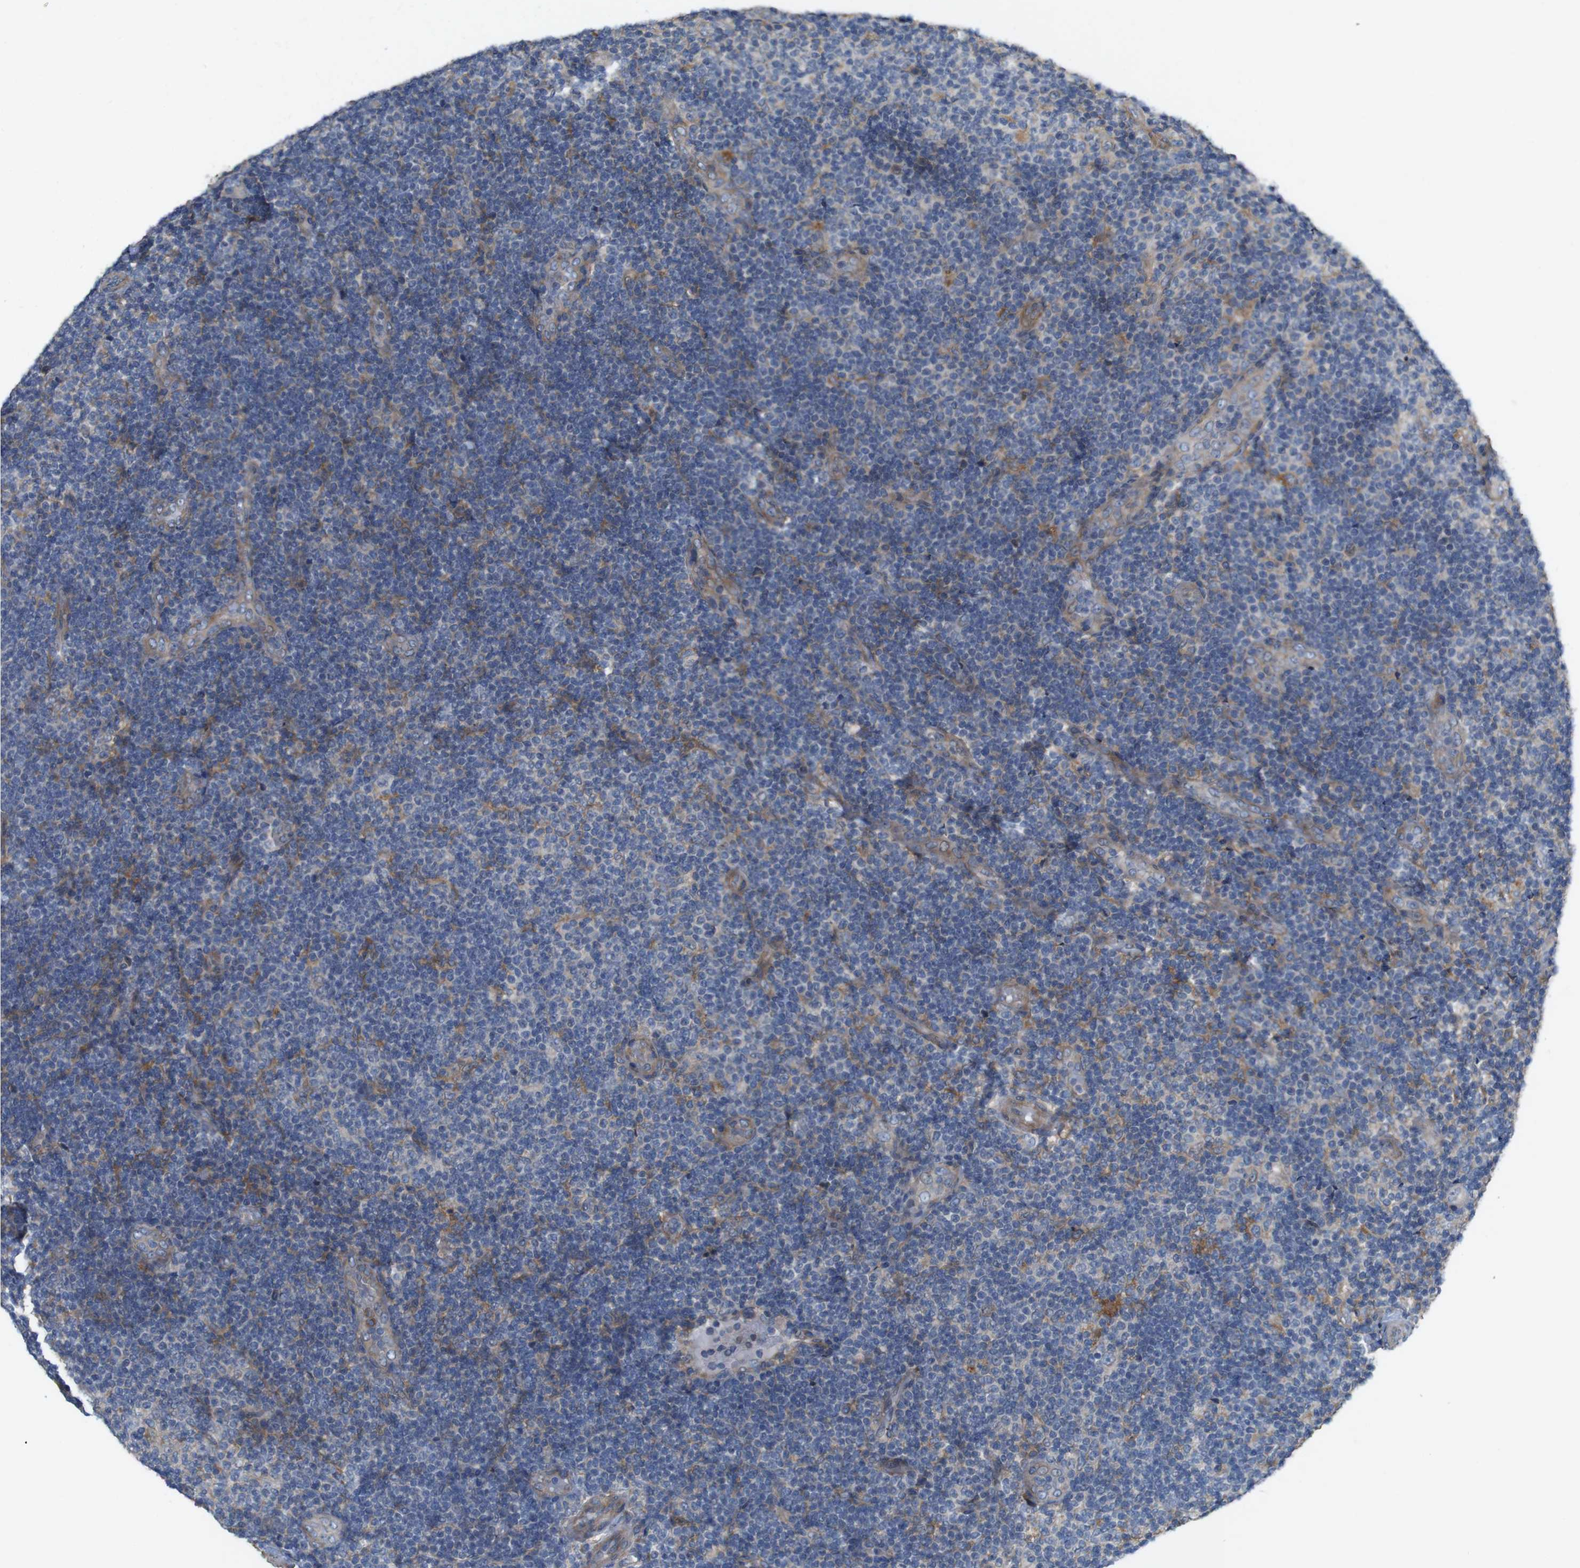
{"staining": {"intensity": "weak", "quantity": "<25%", "location": "cytoplasmic/membranous"}, "tissue": "lymphoma", "cell_type": "Tumor cells", "image_type": "cancer", "snomed": [{"axis": "morphology", "description": "Malignant lymphoma, non-Hodgkin's type, Low grade"}, {"axis": "topography", "description": "Lymph node"}], "caption": "This is an IHC photomicrograph of low-grade malignant lymphoma, non-Hodgkin's type. There is no expression in tumor cells.", "gene": "SIGLEC8", "patient": {"sex": "male", "age": 83}}